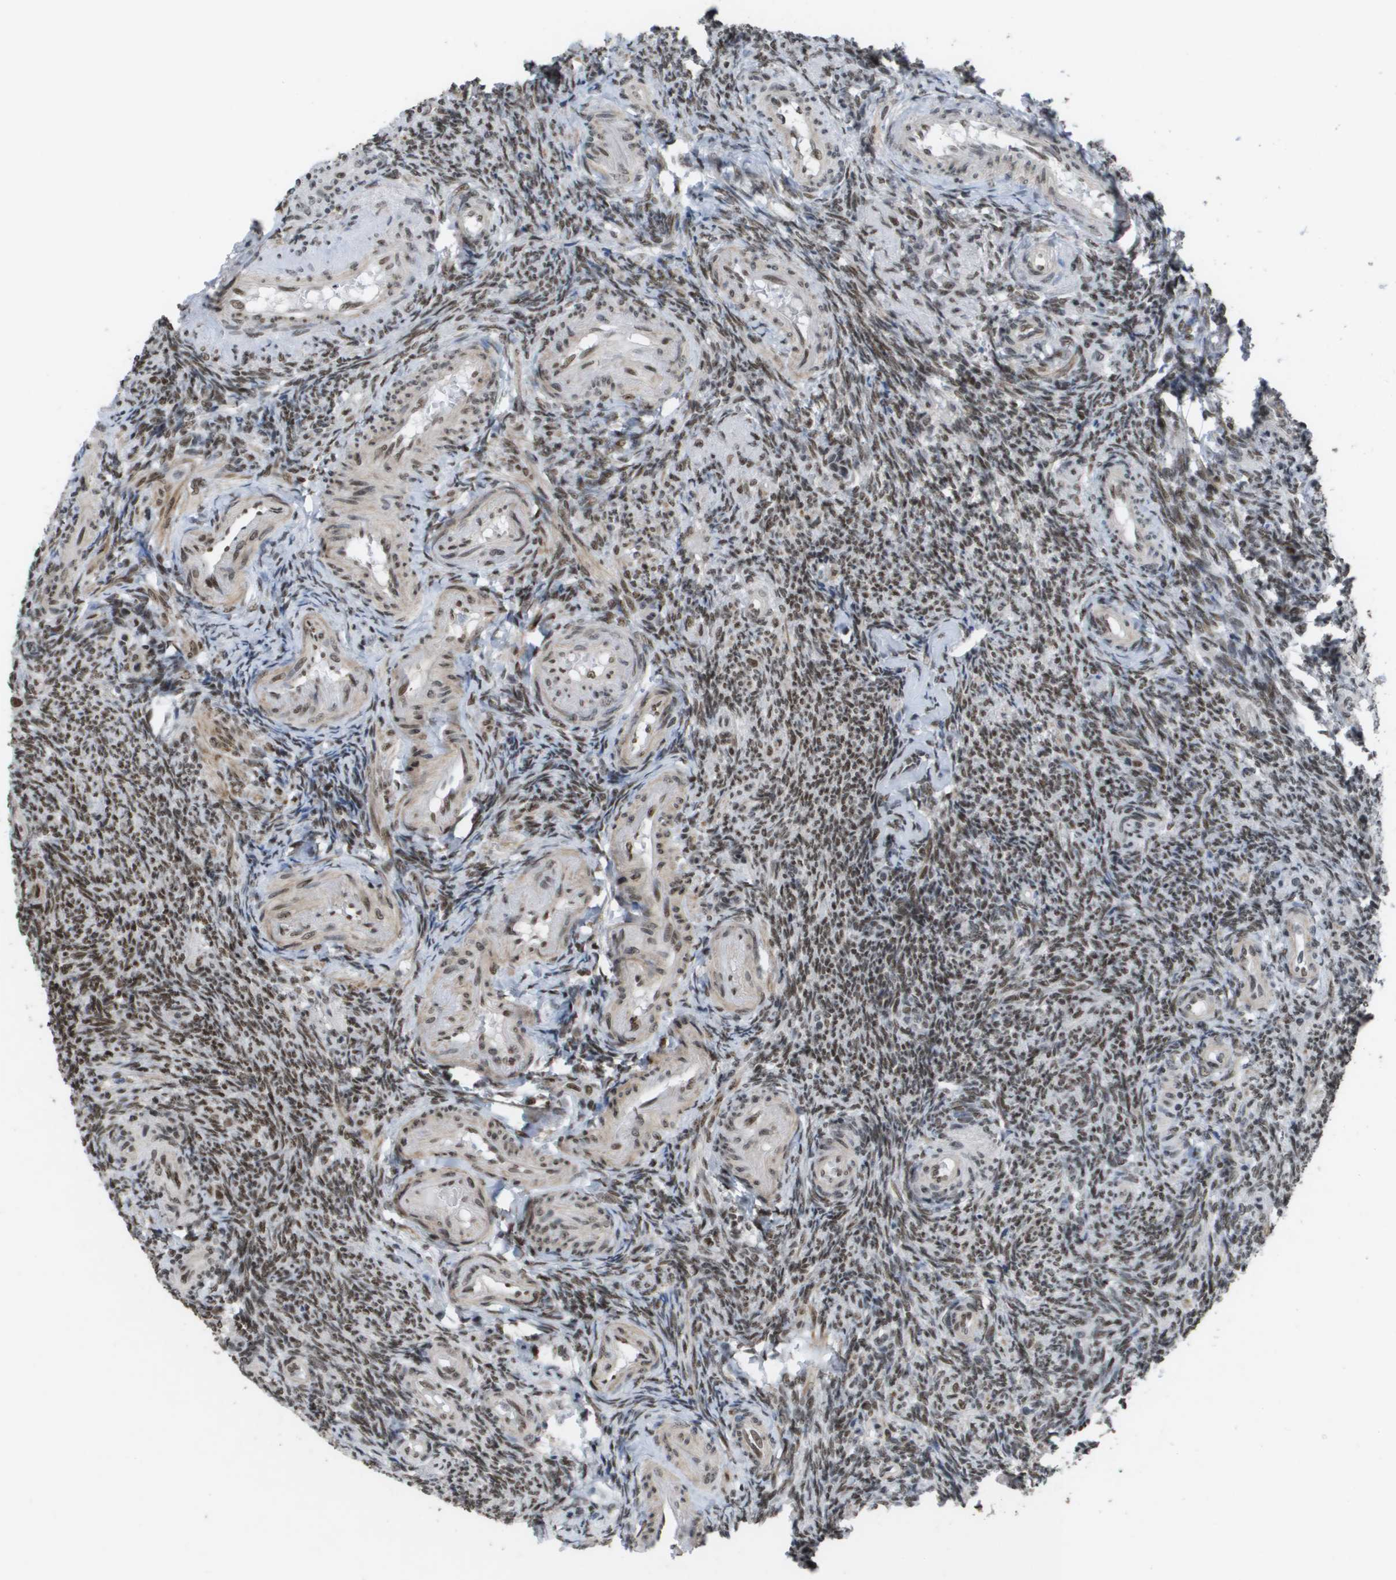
{"staining": {"intensity": "strong", "quantity": ">75%", "location": "nuclear"}, "tissue": "ovary", "cell_type": "Follicle cells", "image_type": "normal", "snomed": [{"axis": "morphology", "description": "Normal tissue, NOS"}, {"axis": "topography", "description": "Ovary"}], "caption": "Ovary stained with DAB IHC shows high levels of strong nuclear expression in approximately >75% of follicle cells.", "gene": "CDT1", "patient": {"sex": "female", "age": 41}}